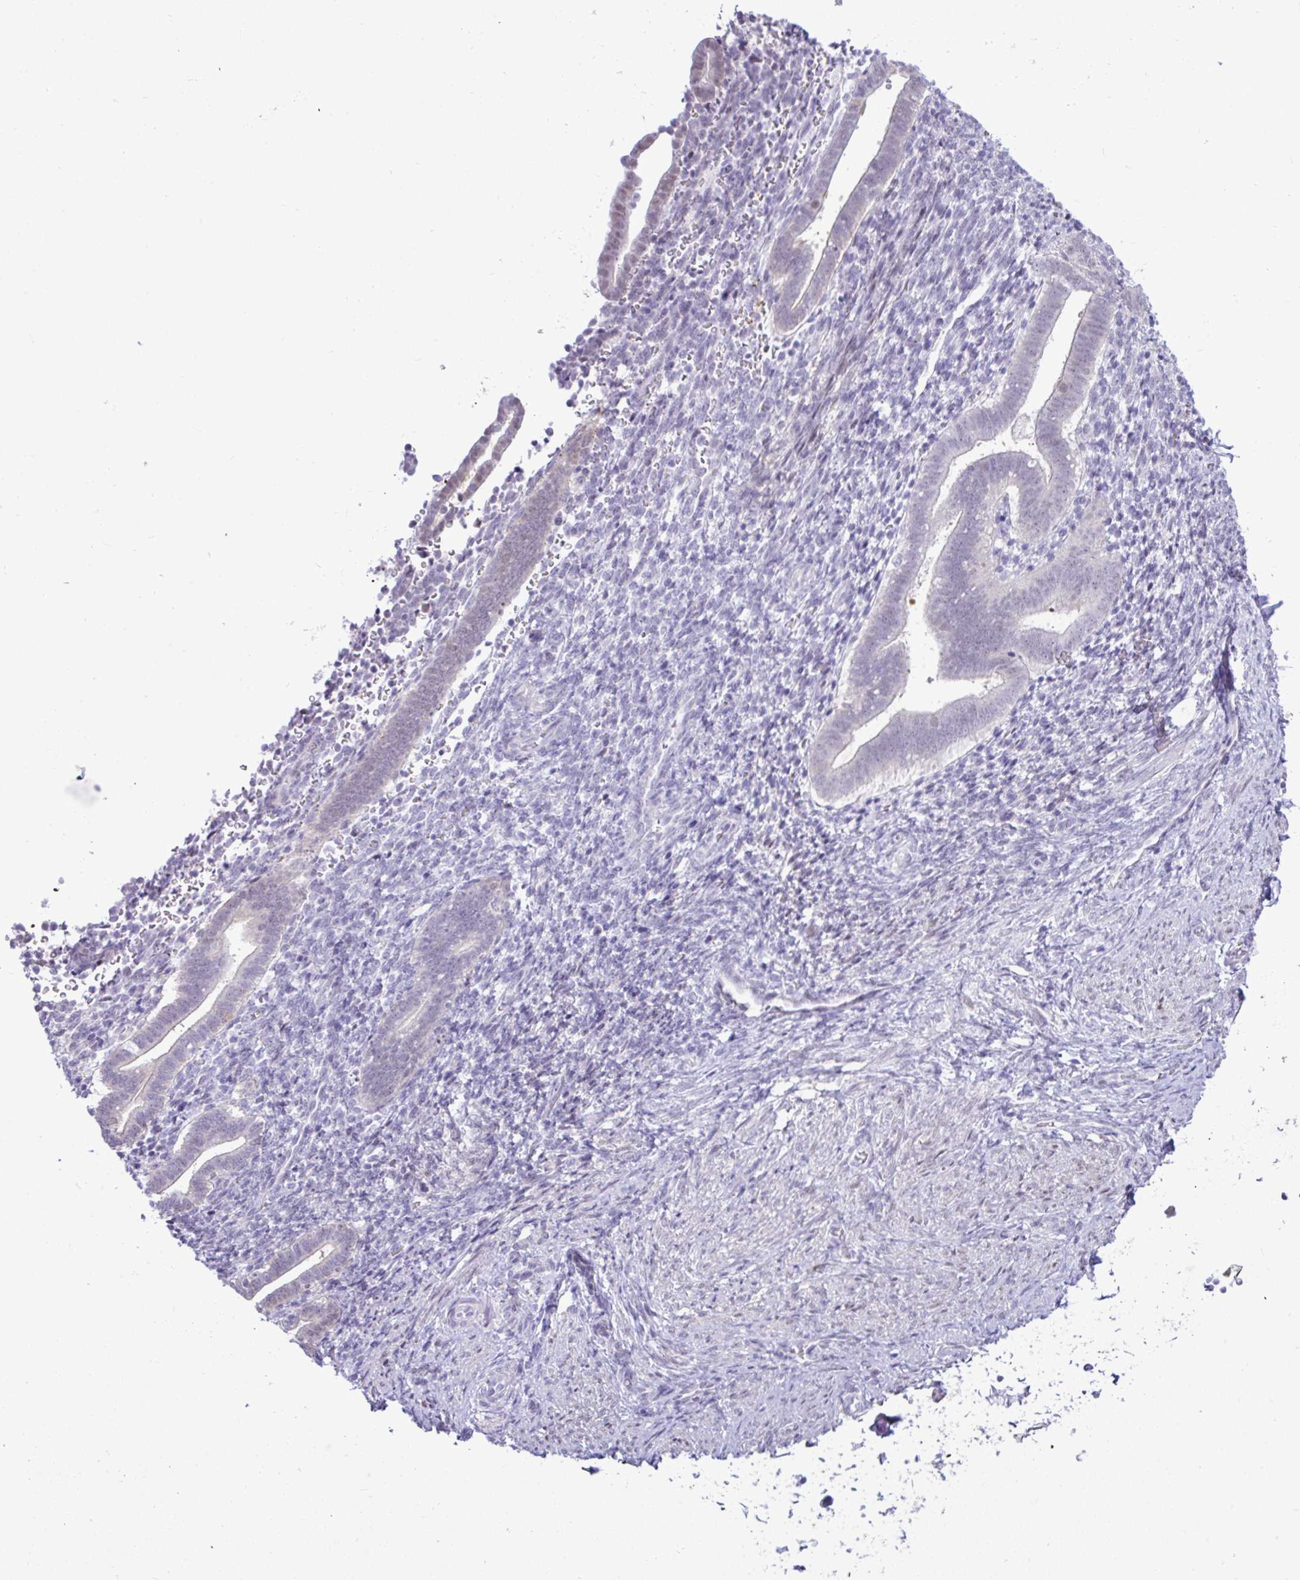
{"staining": {"intensity": "negative", "quantity": "none", "location": "none"}, "tissue": "endometrium", "cell_type": "Cells in endometrial stroma", "image_type": "normal", "snomed": [{"axis": "morphology", "description": "Normal tissue, NOS"}, {"axis": "topography", "description": "Endometrium"}], "caption": "DAB immunohistochemical staining of benign endometrium exhibits no significant staining in cells in endometrial stroma. (DAB immunohistochemistry (IHC) visualized using brightfield microscopy, high magnification).", "gene": "ZNF485", "patient": {"sex": "female", "age": 34}}